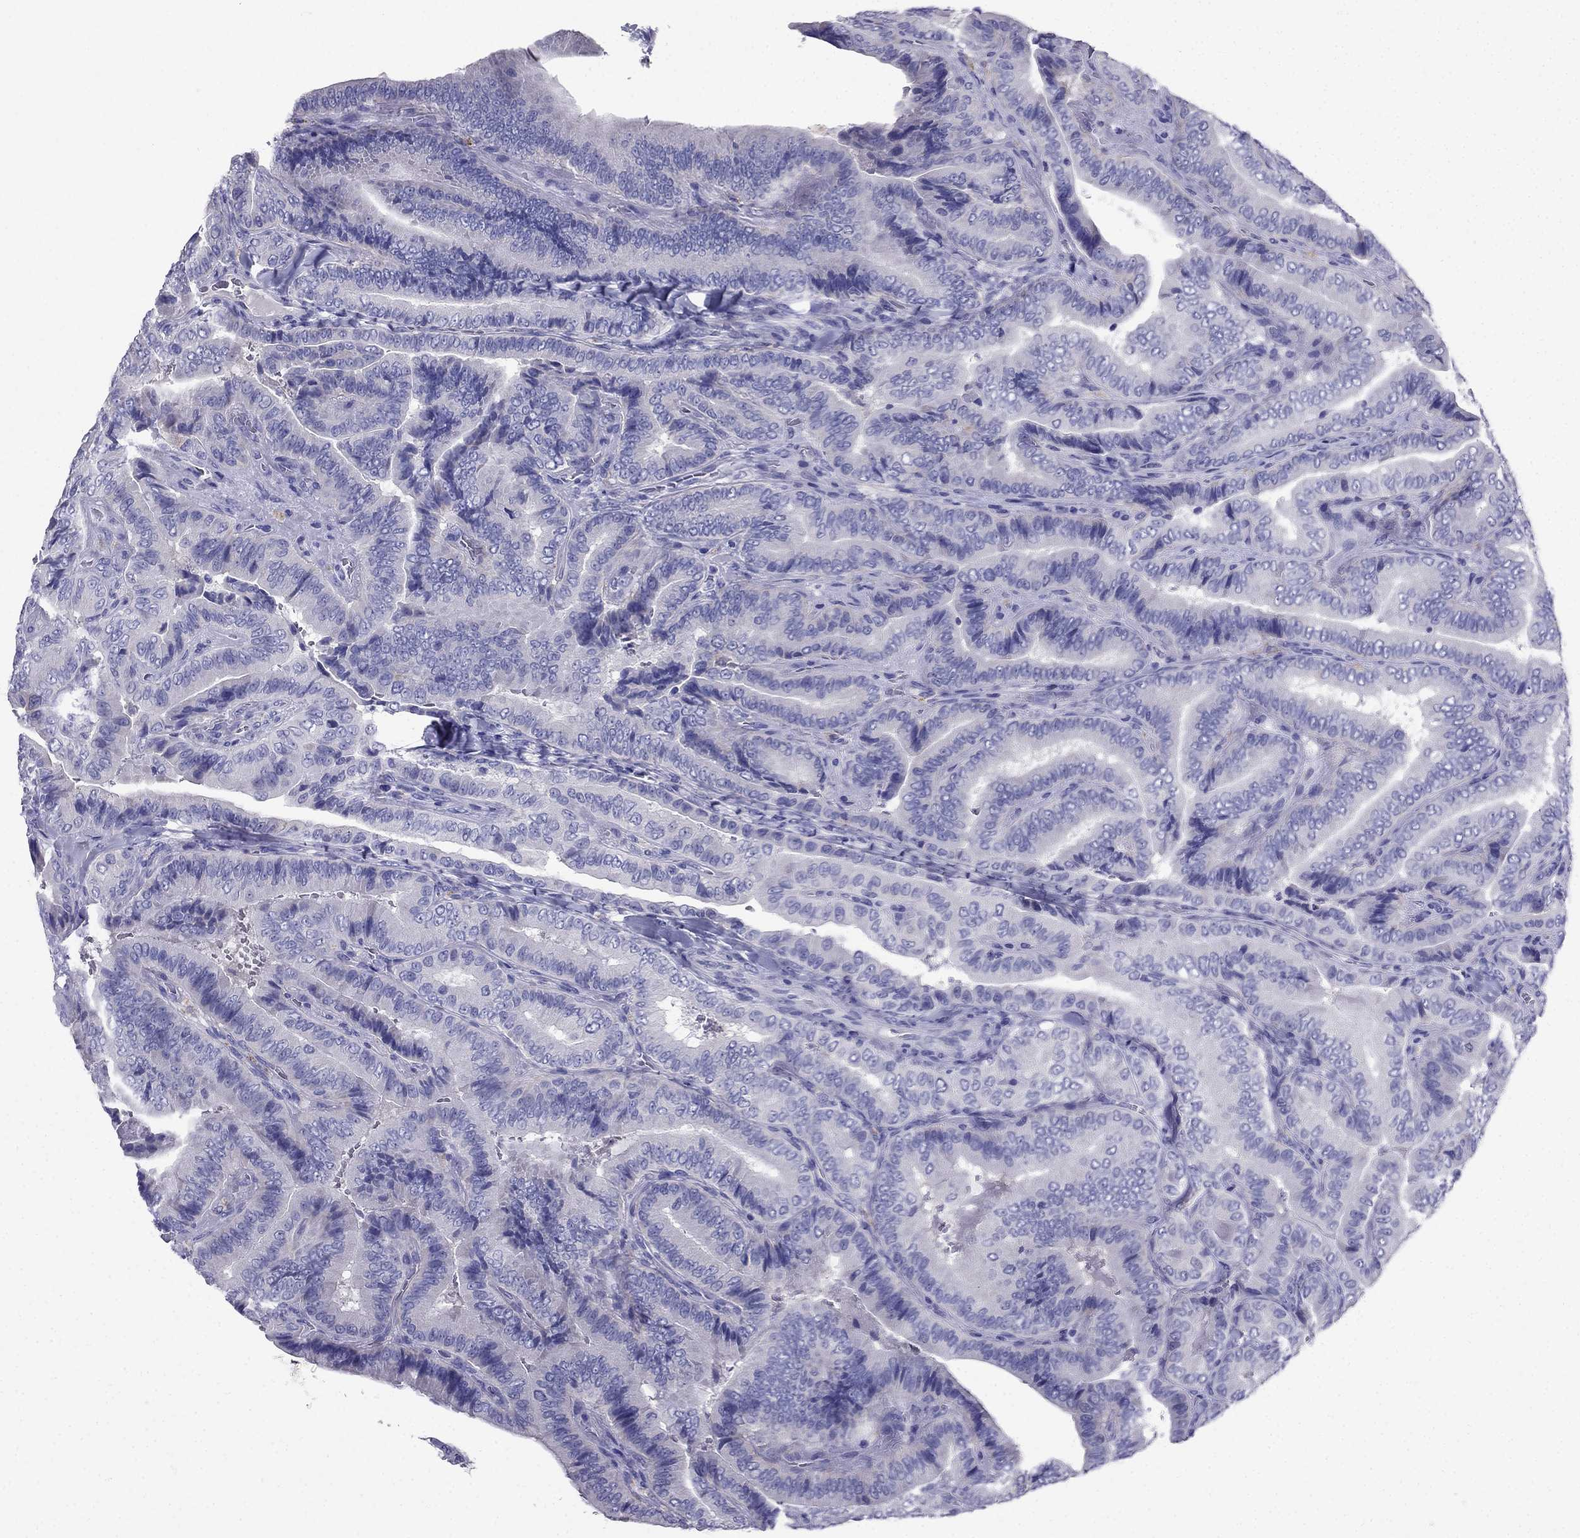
{"staining": {"intensity": "negative", "quantity": "none", "location": "none"}, "tissue": "thyroid cancer", "cell_type": "Tumor cells", "image_type": "cancer", "snomed": [{"axis": "morphology", "description": "Papillary adenocarcinoma, NOS"}, {"axis": "topography", "description": "Thyroid gland"}], "caption": "There is no significant positivity in tumor cells of thyroid papillary adenocarcinoma.", "gene": "PTH", "patient": {"sex": "male", "age": 61}}